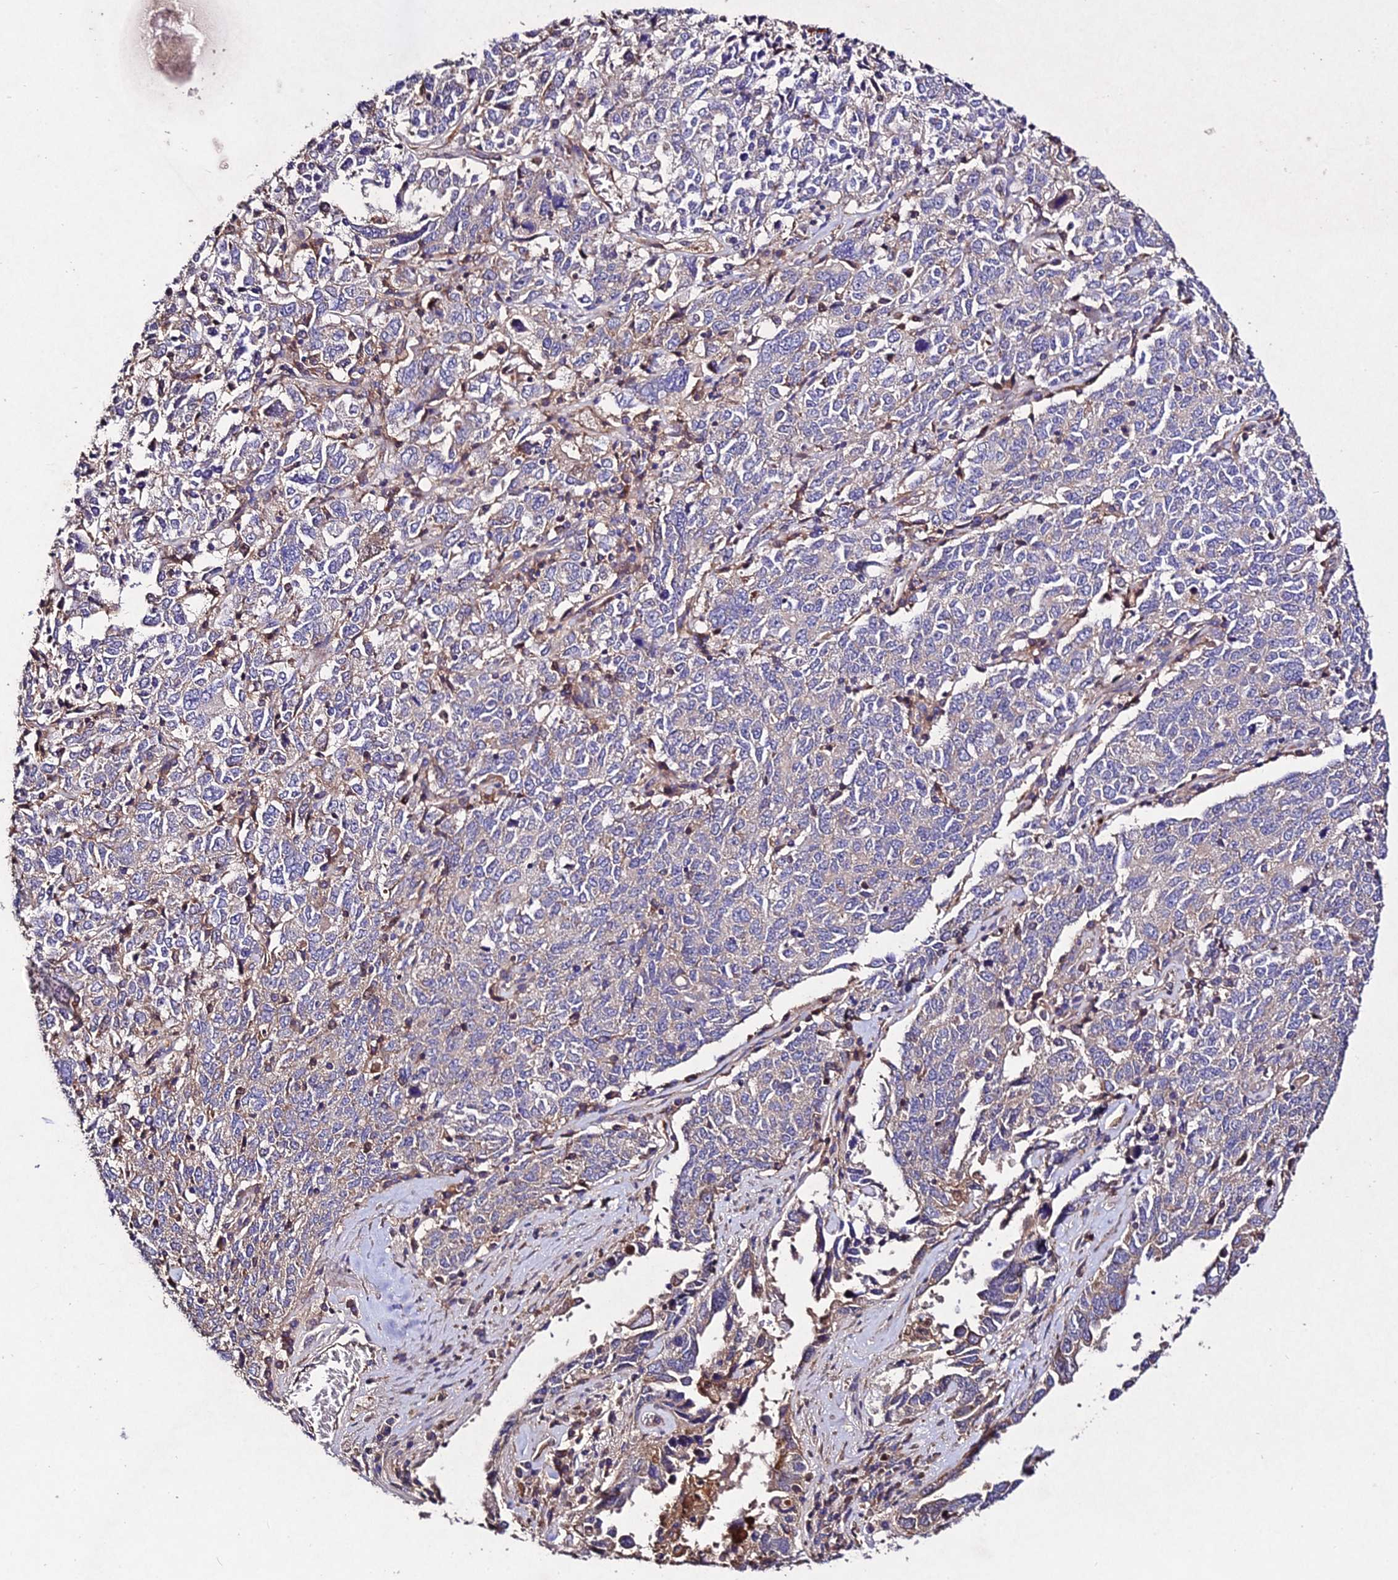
{"staining": {"intensity": "weak", "quantity": "<25%", "location": "cytoplasmic/membranous"}, "tissue": "ovarian cancer", "cell_type": "Tumor cells", "image_type": "cancer", "snomed": [{"axis": "morphology", "description": "Carcinoma, endometroid"}, {"axis": "topography", "description": "Ovary"}], "caption": "Ovarian endometroid carcinoma stained for a protein using IHC demonstrates no staining tumor cells.", "gene": "AP3M2", "patient": {"sex": "female", "age": 62}}